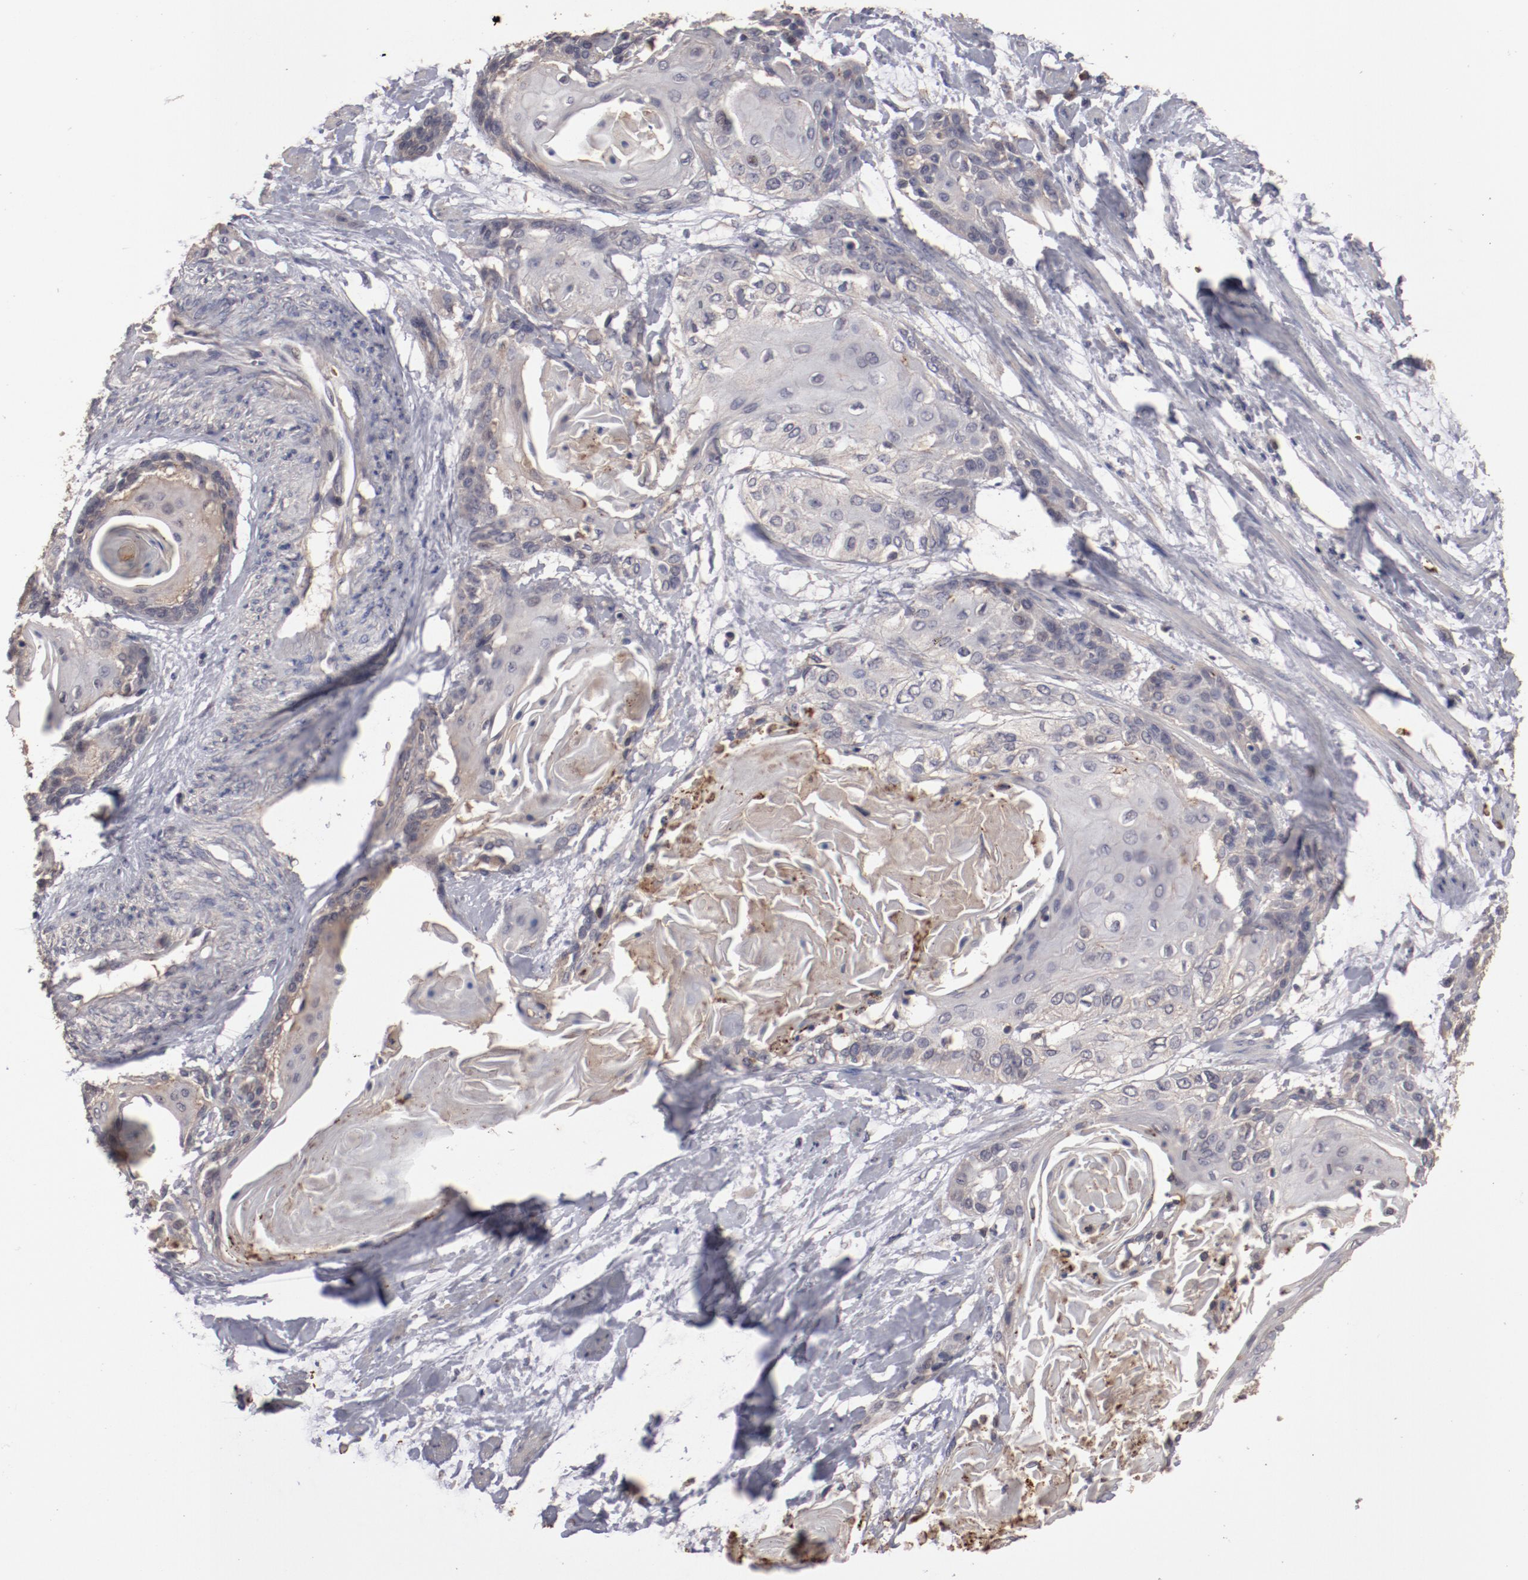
{"staining": {"intensity": "weak", "quantity": "25%-75%", "location": "cytoplasmic/membranous"}, "tissue": "cervical cancer", "cell_type": "Tumor cells", "image_type": "cancer", "snomed": [{"axis": "morphology", "description": "Squamous cell carcinoma, NOS"}, {"axis": "topography", "description": "Cervix"}], "caption": "This histopathology image displays immunohistochemistry (IHC) staining of squamous cell carcinoma (cervical), with low weak cytoplasmic/membranous expression in approximately 25%-75% of tumor cells.", "gene": "LRRC75B", "patient": {"sex": "female", "age": 57}}